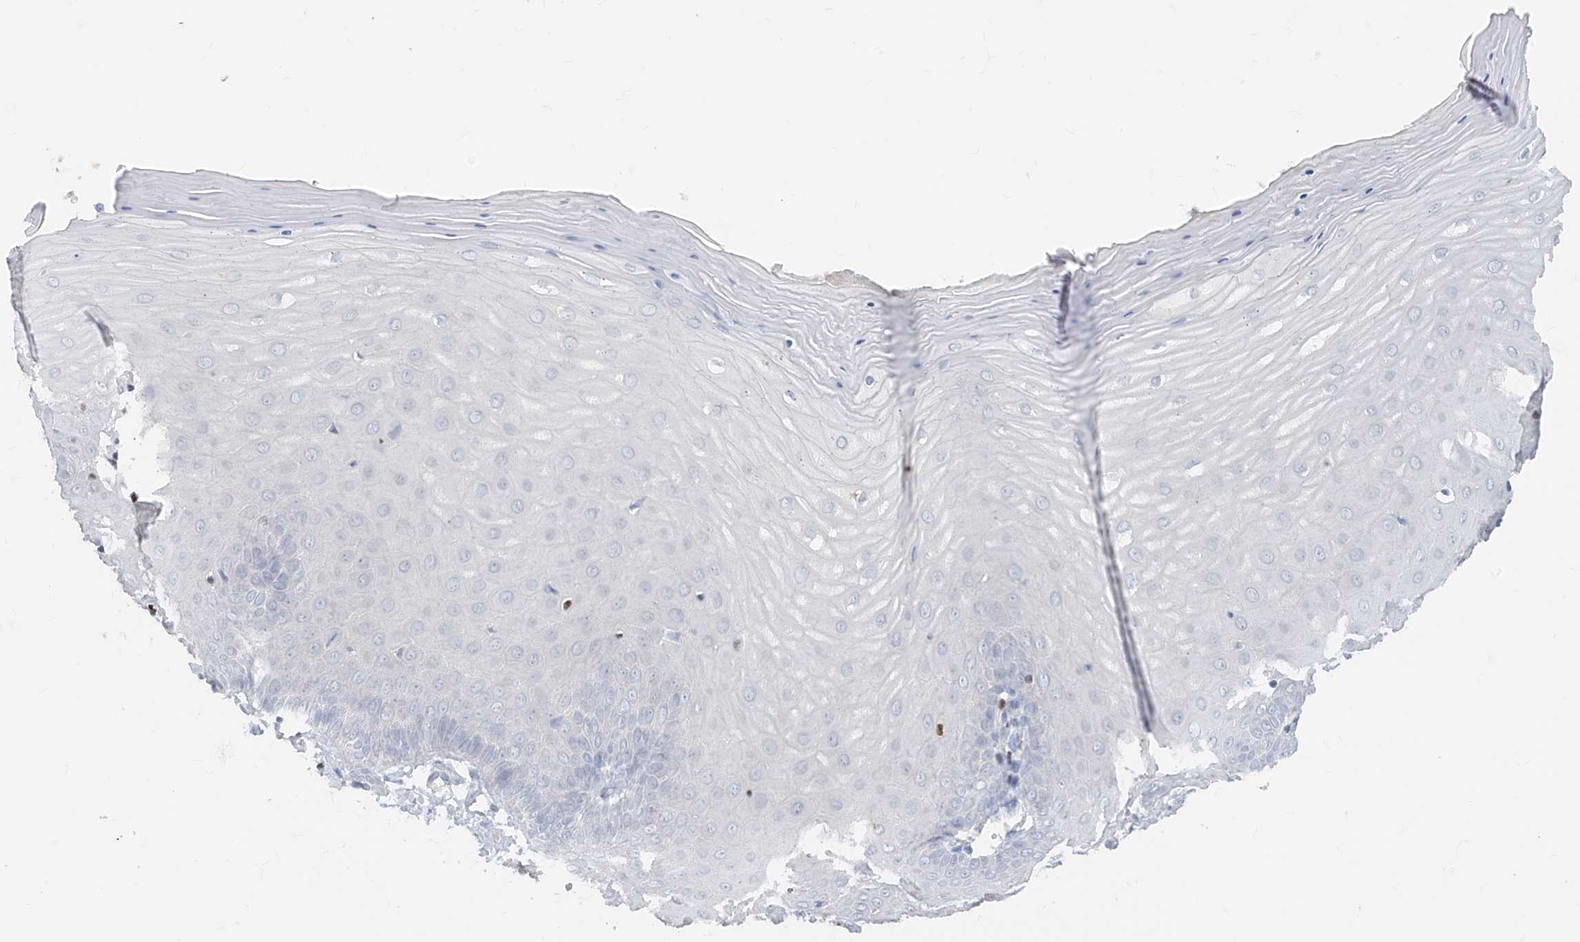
{"staining": {"intensity": "negative", "quantity": "none", "location": "none"}, "tissue": "cervix", "cell_type": "Glandular cells", "image_type": "normal", "snomed": [{"axis": "morphology", "description": "Normal tissue, NOS"}, {"axis": "topography", "description": "Cervix"}], "caption": "A high-resolution photomicrograph shows immunohistochemistry (IHC) staining of benign cervix, which displays no significant positivity in glandular cells. (DAB immunohistochemistry, high magnification).", "gene": "TBX21", "patient": {"sex": "female", "age": 55}}